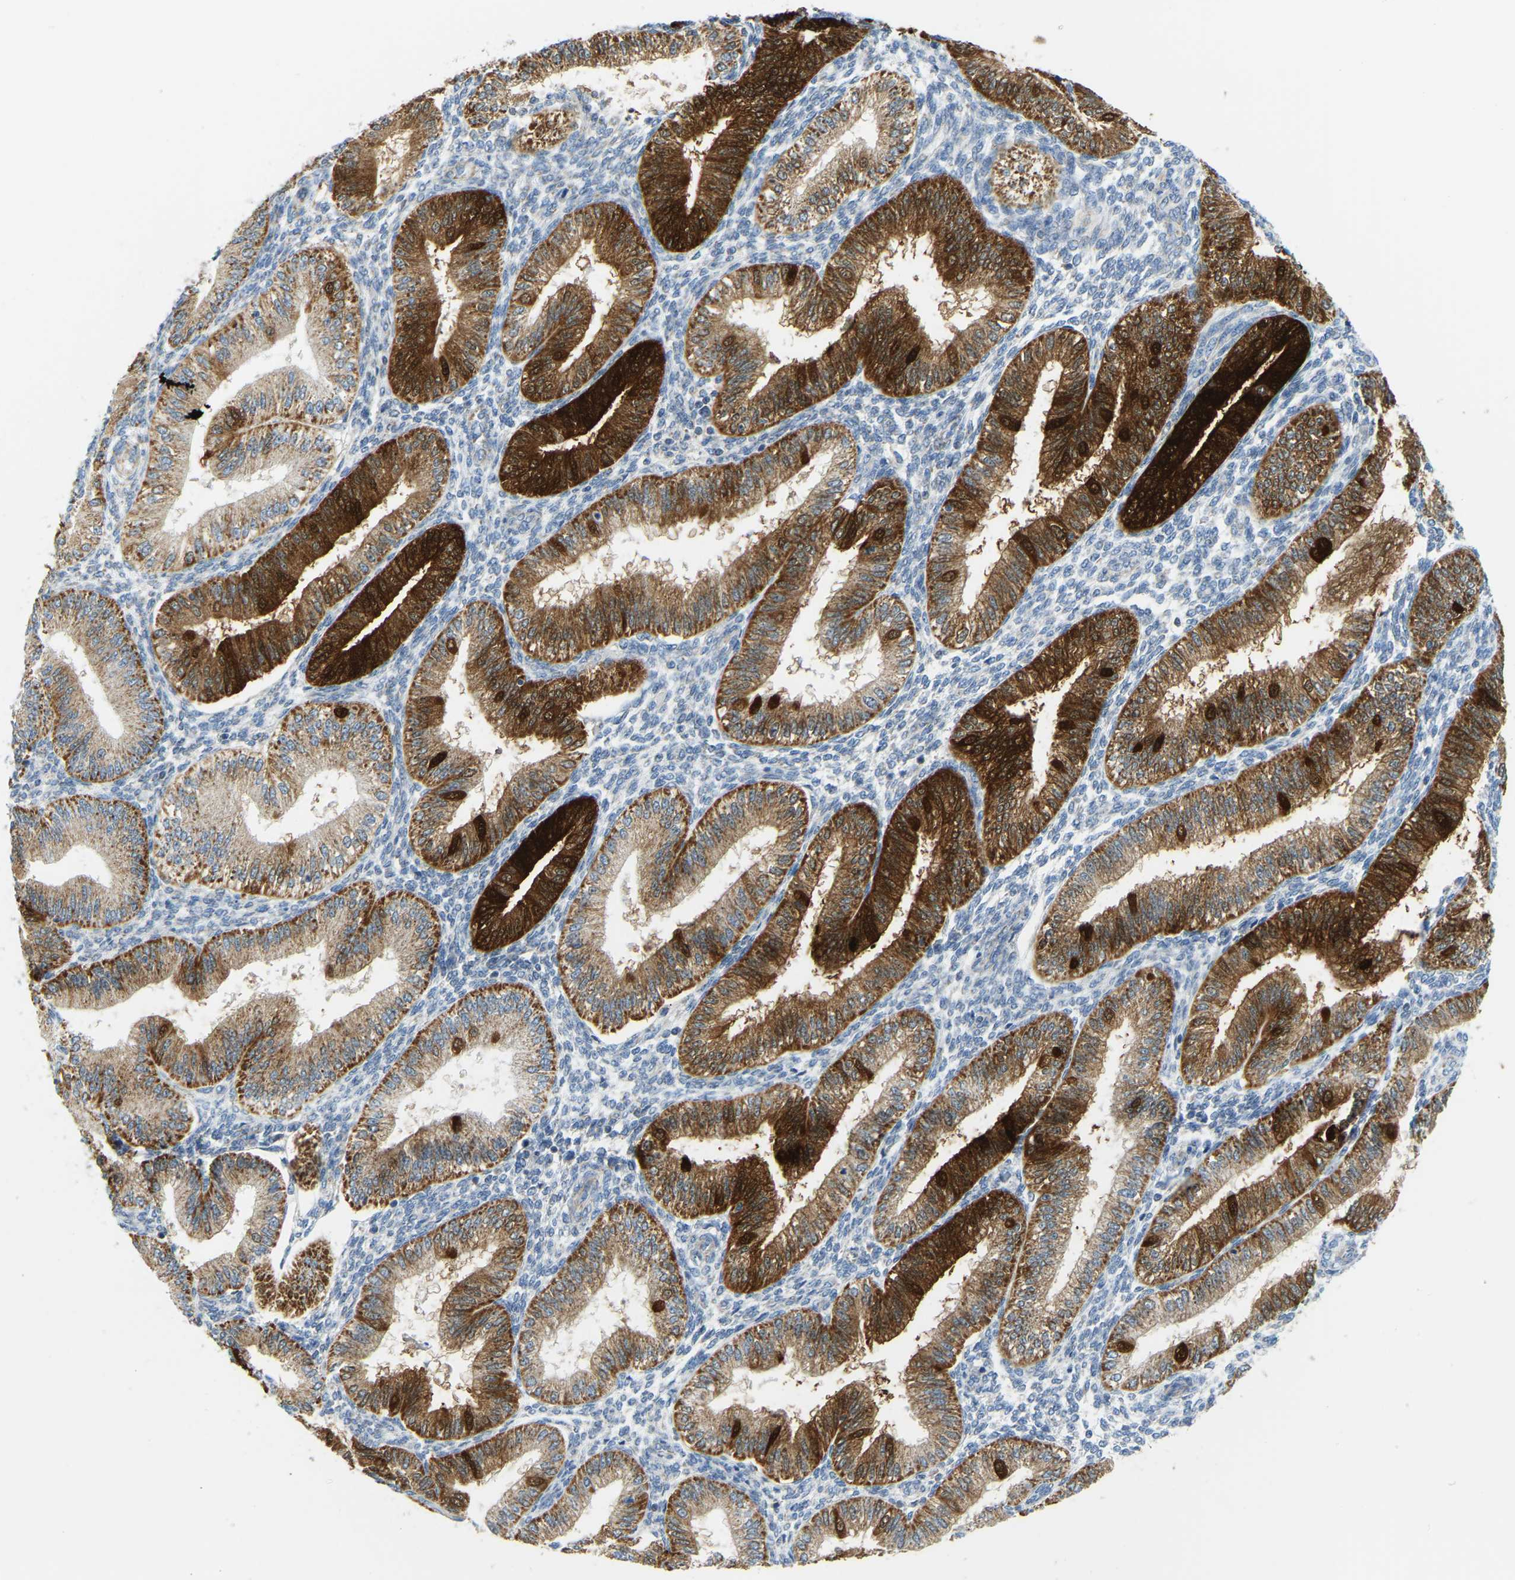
{"staining": {"intensity": "negative", "quantity": "none", "location": "none"}, "tissue": "endometrium", "cell_type": "Cells in endometrial stroma", "image_type": "normal", "snomed": [{"axis": "morphology", "description": "Normal tissue, NOS"}, {"axis": "topography", "description": "Endometrium"}], "caption": "Immunohistochemistry image of unremarkable human endometrium stained for a protein (brown), which demonstrates no positivity in cells in endometrial stroma. The staining was performed using DAB (3,3'-diaminobenzidine) to visualize the protein expression in brown, while the nuclei were stained in blue with hematoxylin (Magnification: 20x).", "gene": "GDA", "patient": {"sex": "female", "age": 39}}